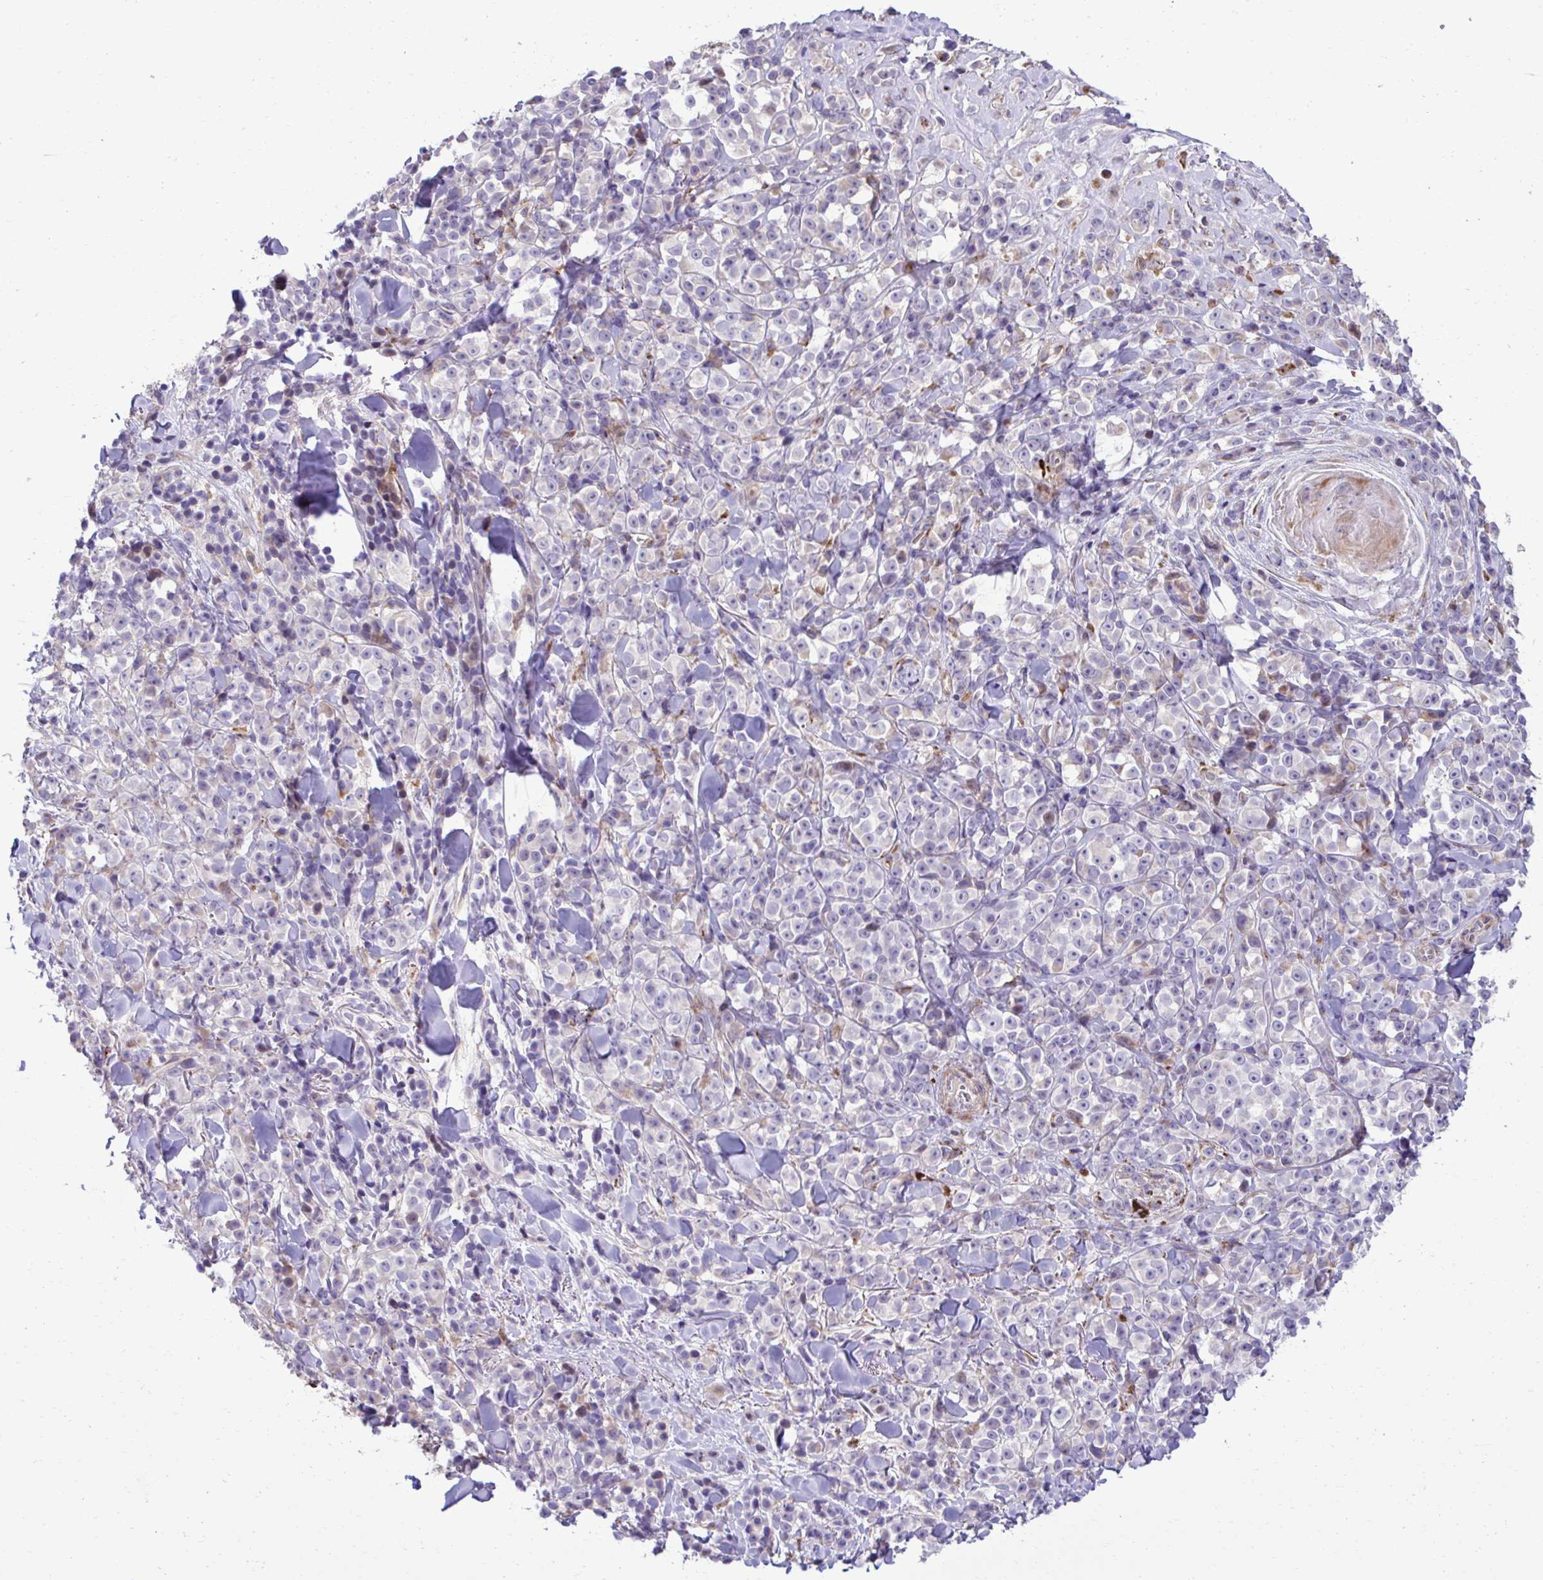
{"staining": {"intensity": "negative", "quantity": "none", "location": "none"}, "tissue": "melanoma", "cell_type": "Tumor cells", "image_type": "cancer", "snomed": [{"axis": "morphology", "description": "Malignant melanoma, NOS"}, {"axis": "topography", "description": "Skin"}], "caption": "High power microscopy photomicrograph of an immunohistochemistry photomicrograph of melanoma, revealing no significant expression in tumor cells.", "gene": "LIMS1", "patient": {"sex": "male", "age": 85}}